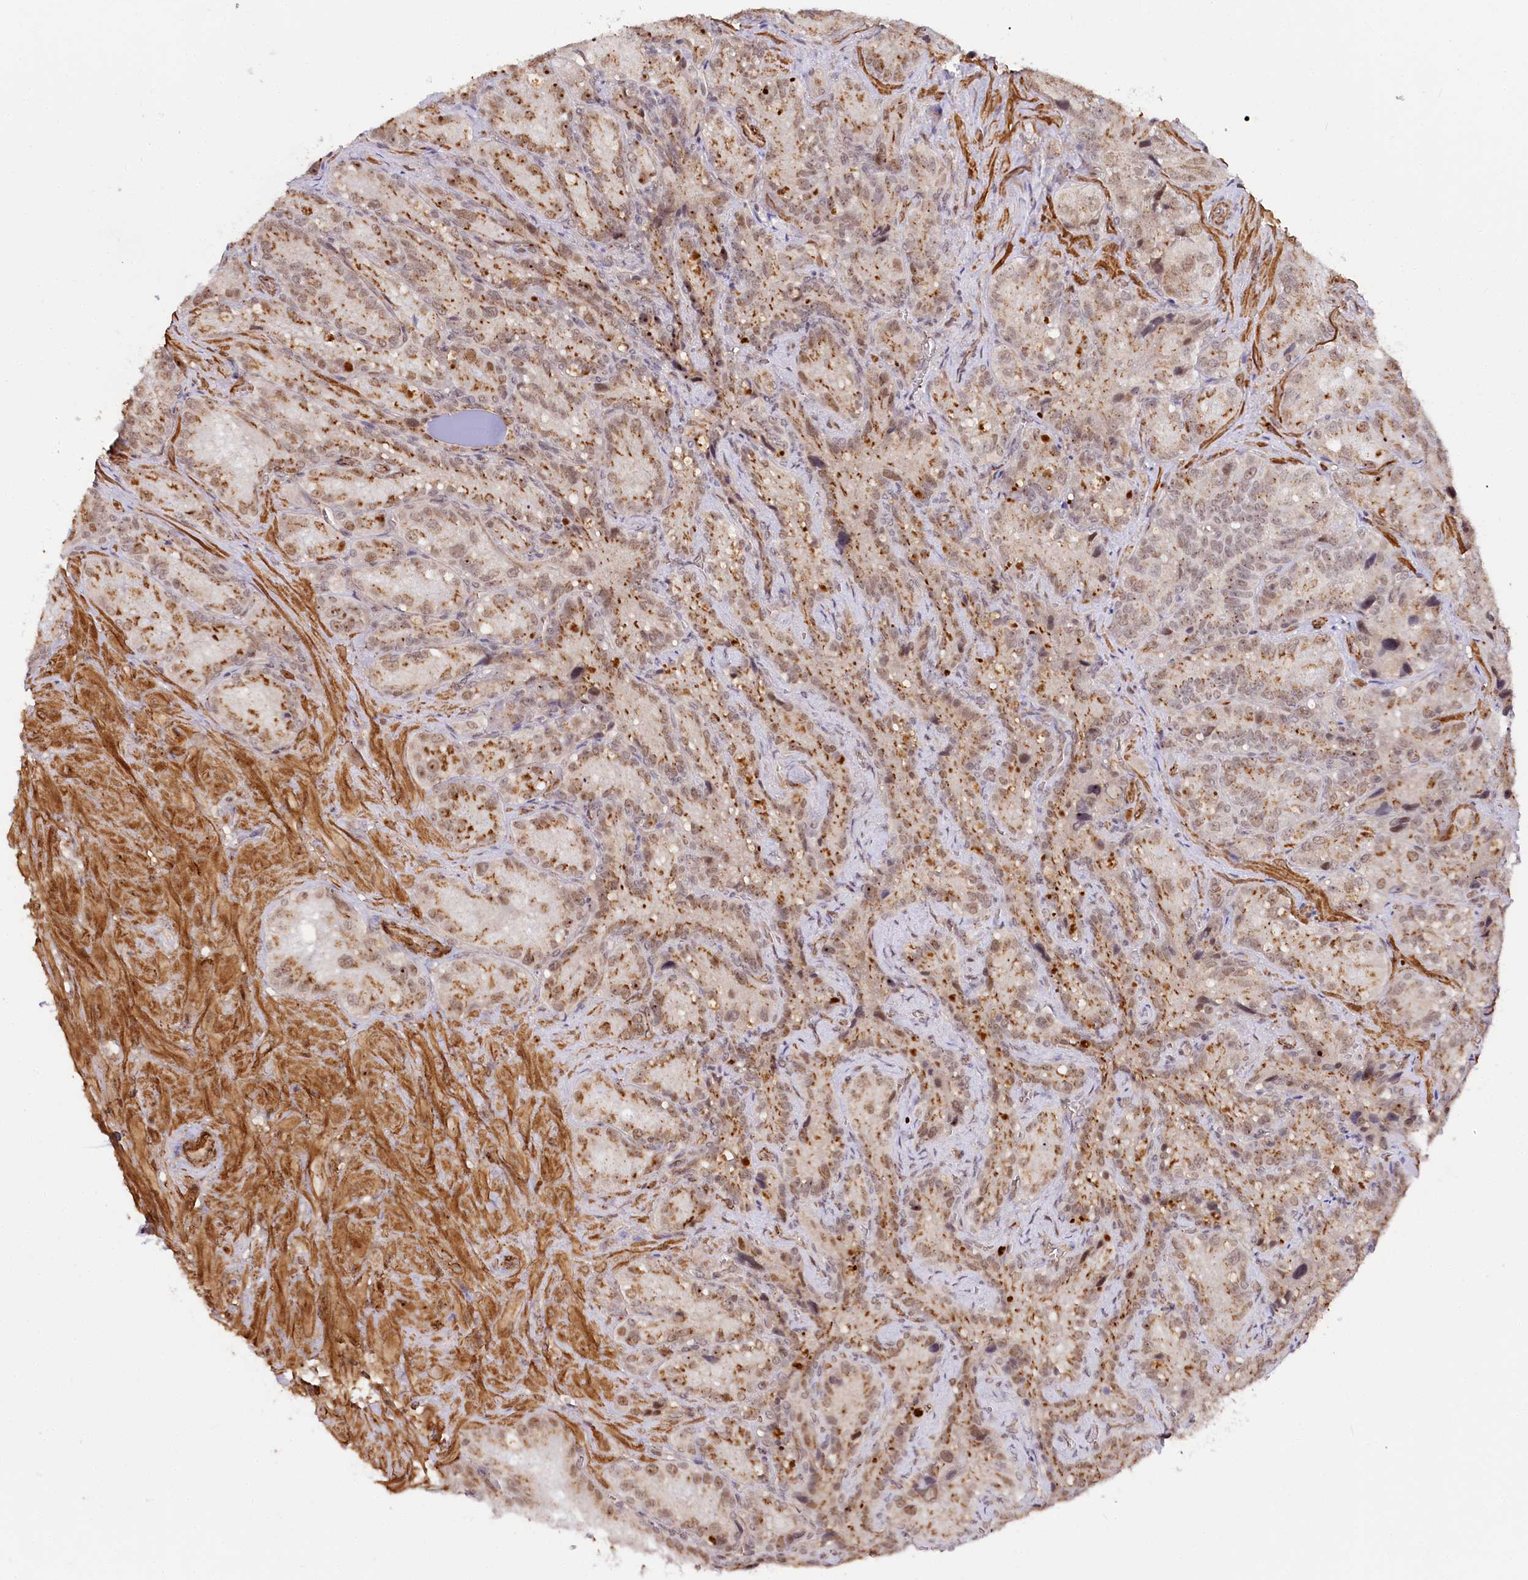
{"staining": {"intensity": "moderate", "quantity": ">75%", "location": "cytoplasmic/membranous,nuclear"}, "tissue": "seminal vesicle", "cell_type": "Glandular cells", "image_type": "normal", "snomed": [{"axis": "morphology", "description": "Normal tissue, NOS"}, {"axis": "topography", "description": "Seminal veicle"}], "caption": "Immunohistochemical staining of normal seminal vesicle shows moderate cytoplasmic/membranous,nuclear protein positivity in approximately >75% of glandular cells.", "gene": "GNL3L", "patient": {"sex": "male", "age": 62}}